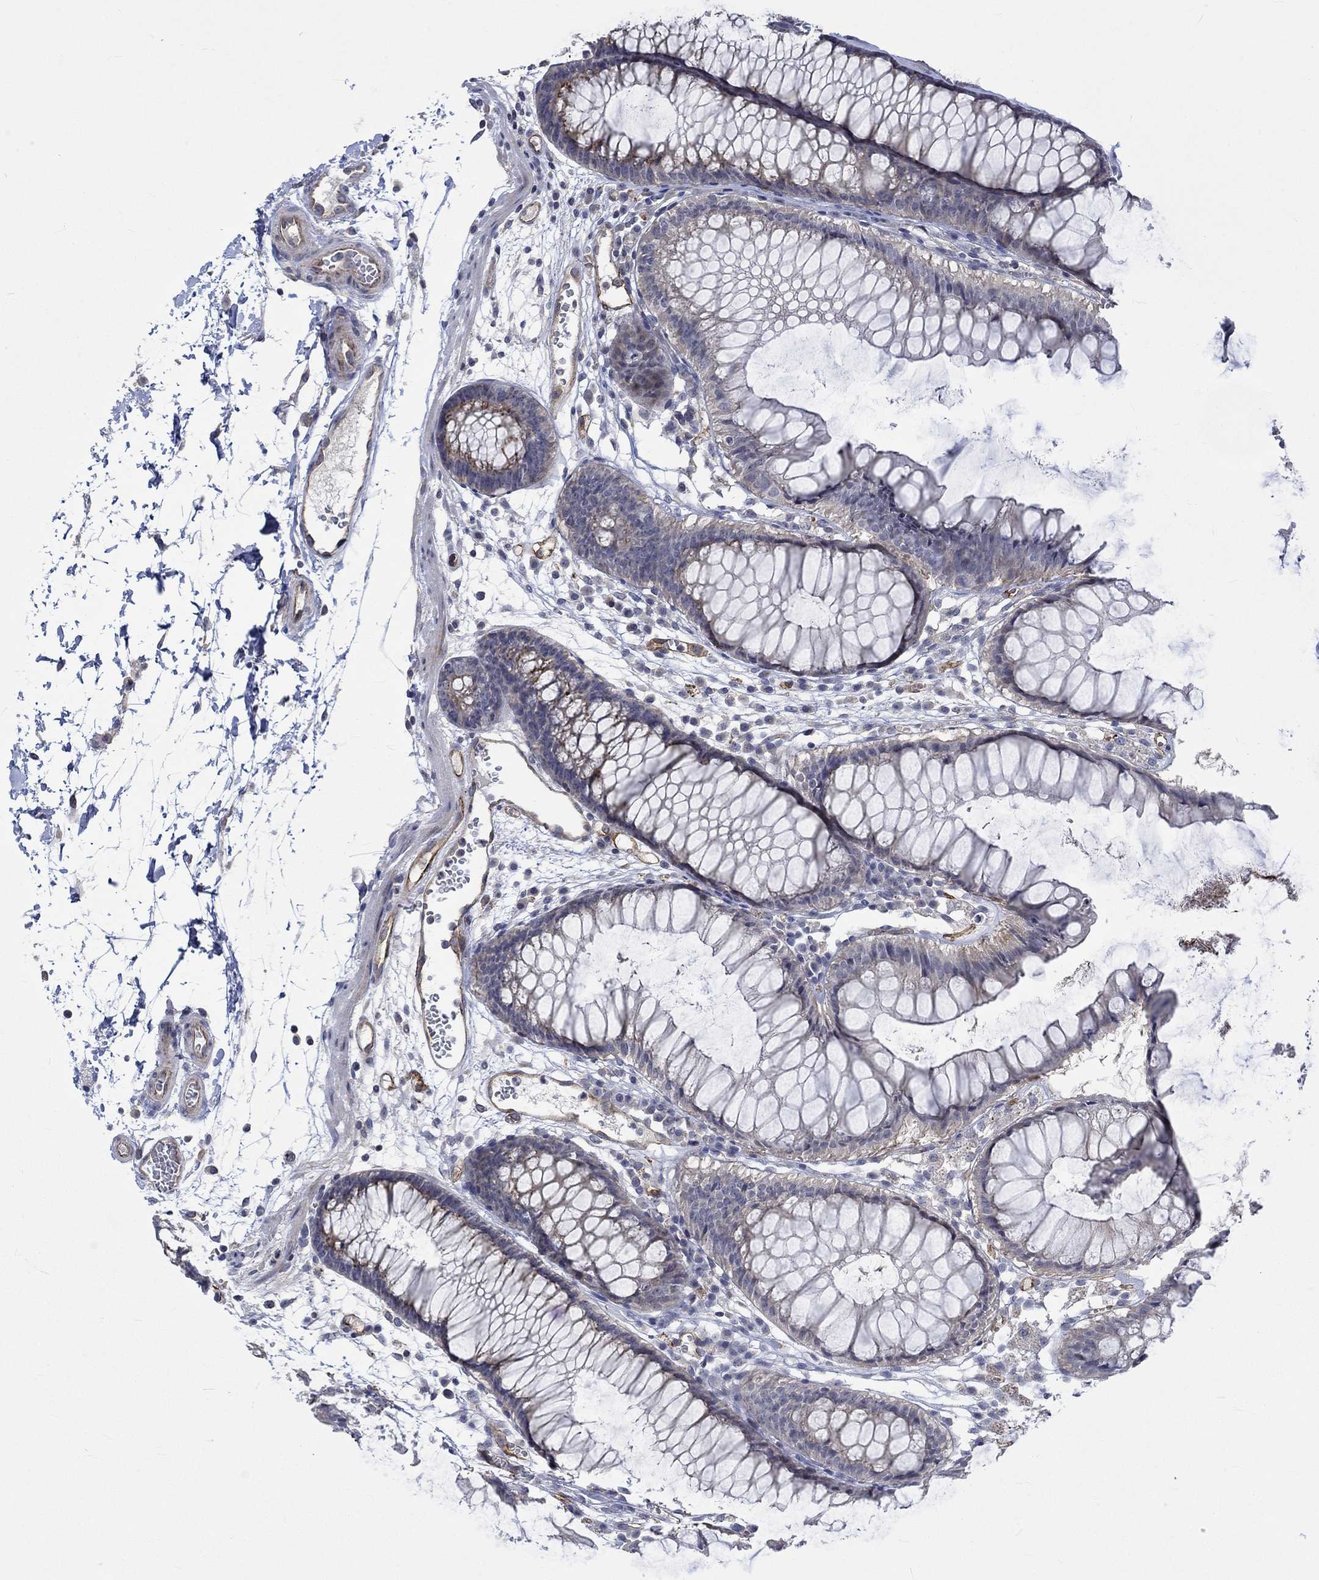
{"staining": {"intensity": "strong", "quantity": "<25%", "location": "cytoplasmic/membranous"}, "tissue": "colon", "cell_type": "Endothelial cells", "image_type": "normal", "snomed": [{"axis": "morphology", "description": "Normal tissue, NOS"}, {"axis": "morphology", "description": "Adenocarcinoma, NOS"}, {"axis": "topography", "description": "Colon"}], "caption": "Protein staining reveals strong cytoplasmic/membranous positivity in approximately <25% of endothelial cells in unremarkable colon.", "gene": "GJA5", "patient": {"sex": "male", "age": 65}}